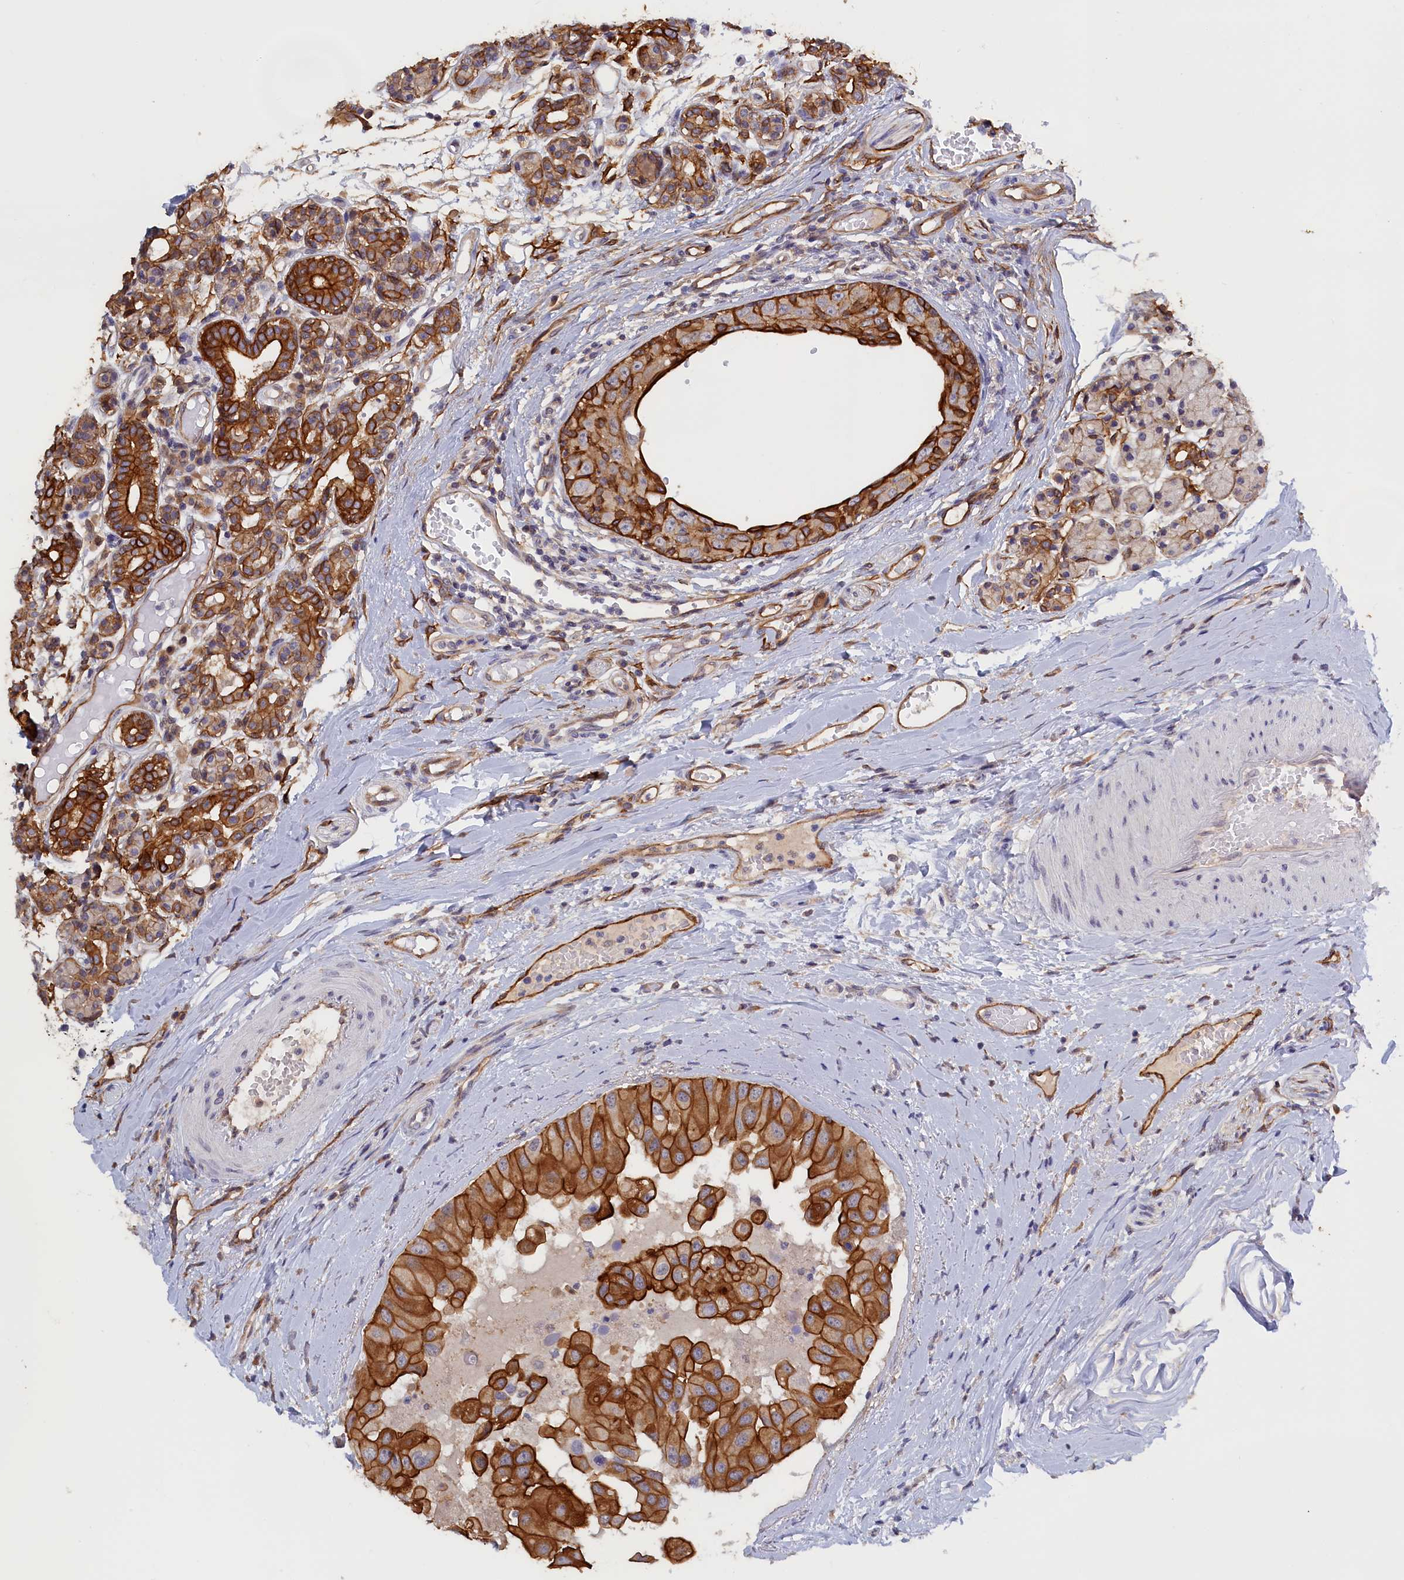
{"staining": {"intensity": "strong", "quantity": ">75%", "location": "cytoplasmic/membranous"}, "tissue": "head and neck cancer", "cell_type": "Tumor cells", "image_type": "cancer", "snomed": [{"axis": "morphology", "description": "Adenocarcinoma, NOS"}, {"axis": "morphology", "description": "Adenocarcinoma, metastatic, NOS"}, {"axis": "topography", "description": "Head-Neck"}], "caption": "Immunohistochemistry (DAB (3,3'-diaminobenzidine)) staining of metastatic adenocarcinoma (head and neck) displays strong cytoplasmic/membranous protein staining in approximately >75% of tumor cells.", "gene": "COL19A1", "patient": {"sex": "male", "age": 75}}